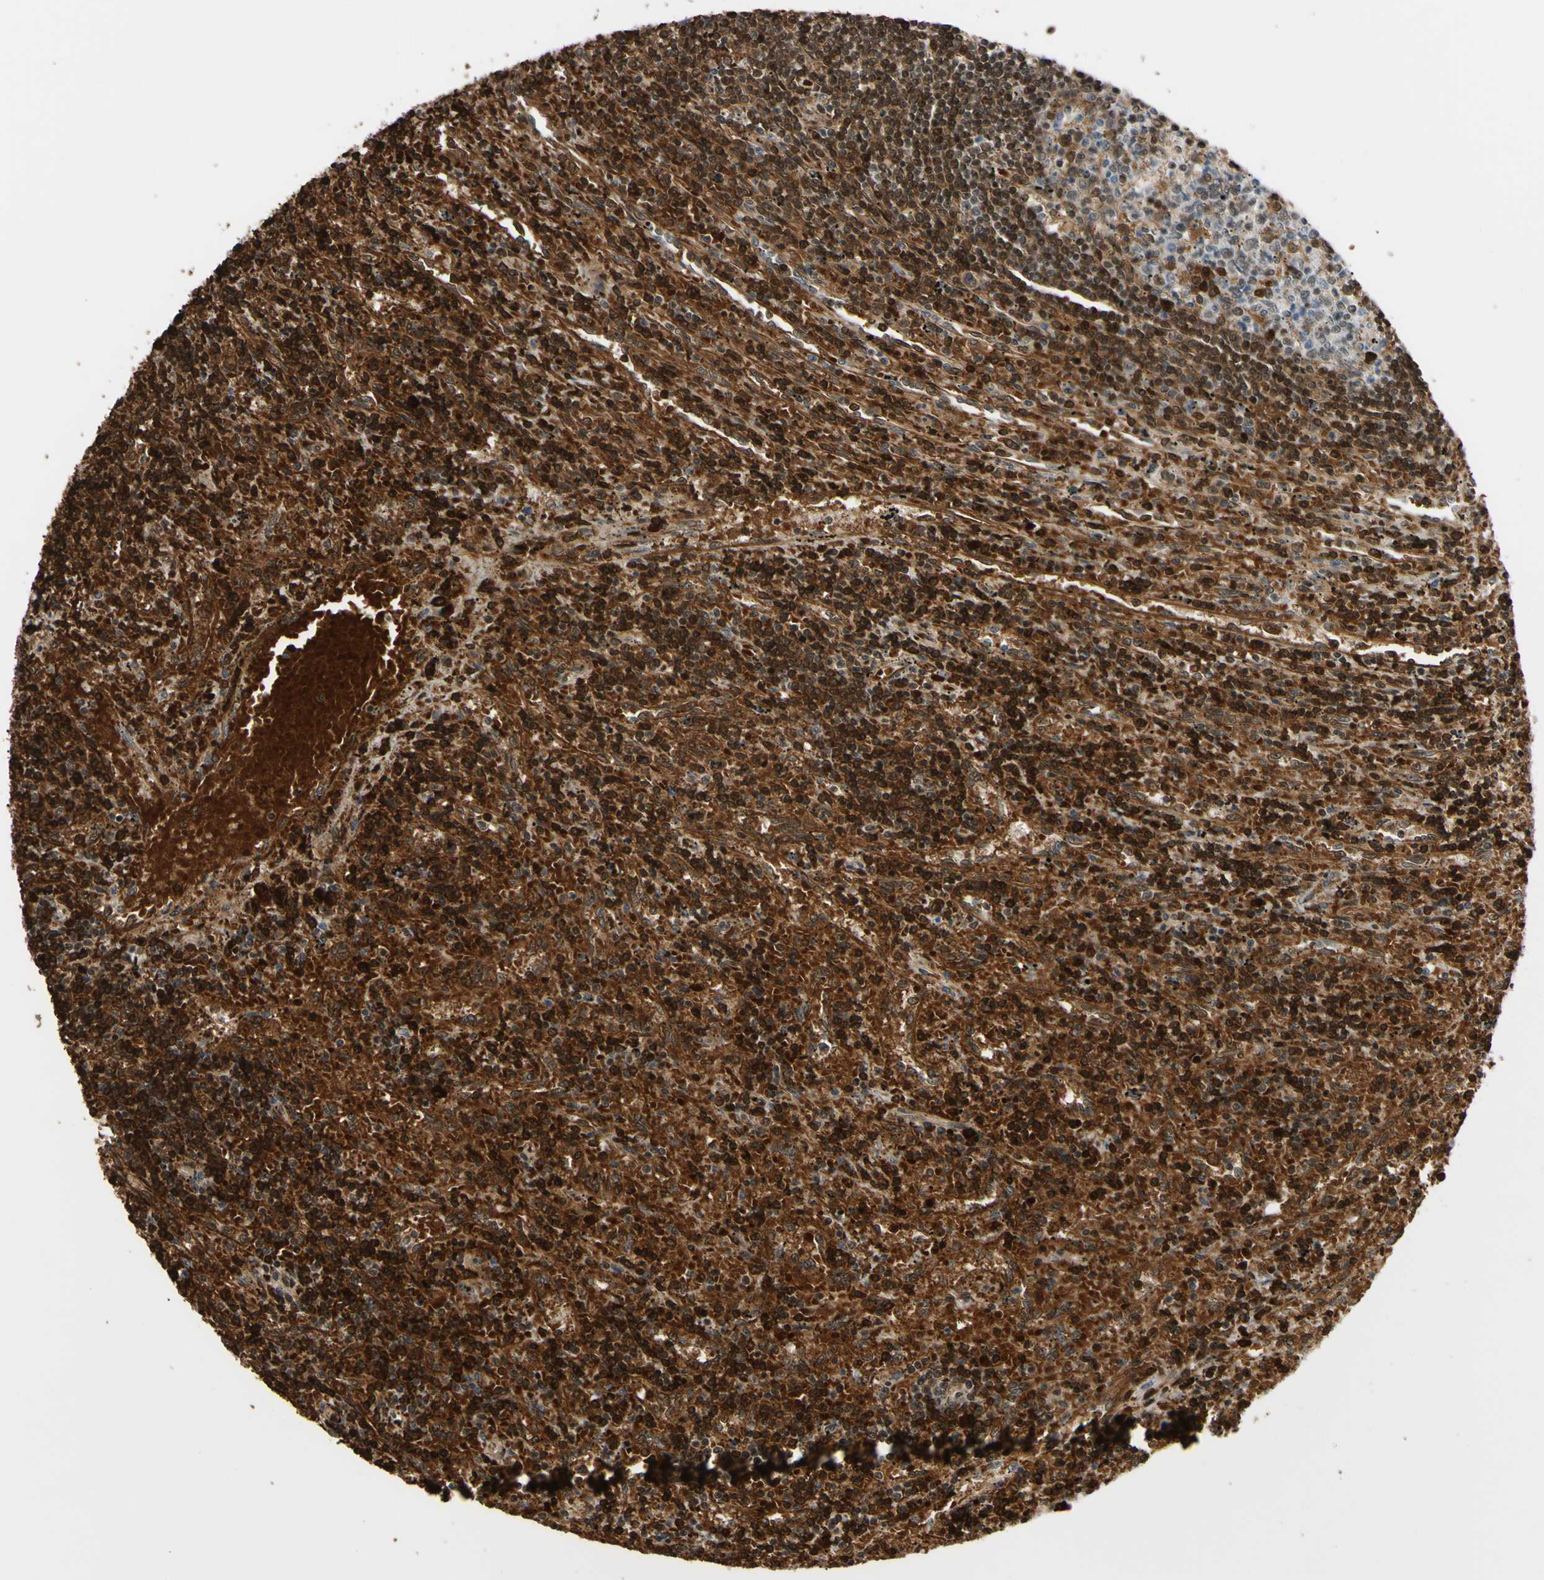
{"staining": {"intensity": "strong", "quantity": ">75%", "location": "cytoplasmic/membranous,nuclear"}, "tissue": "lymphoma", "cell_type": "Tumor cells", "image_type": "cancer", "snomed": [{"axis": "morphology", "description": "Malignant lymphoma, non-Hodgkin's type, Low grade"}, {"axis": "topography", "description": "Spleen"}], "caption": "This image displays immunohistochemistry staining of human low-grade malignant lymphoma, non-Hodgkin's type, with high strong cytoplasmic/membranous and nuclear expression in about >75% of tumor cells.", "gene": "THAP12", "patient": {"sex": "male", "age": 76}}